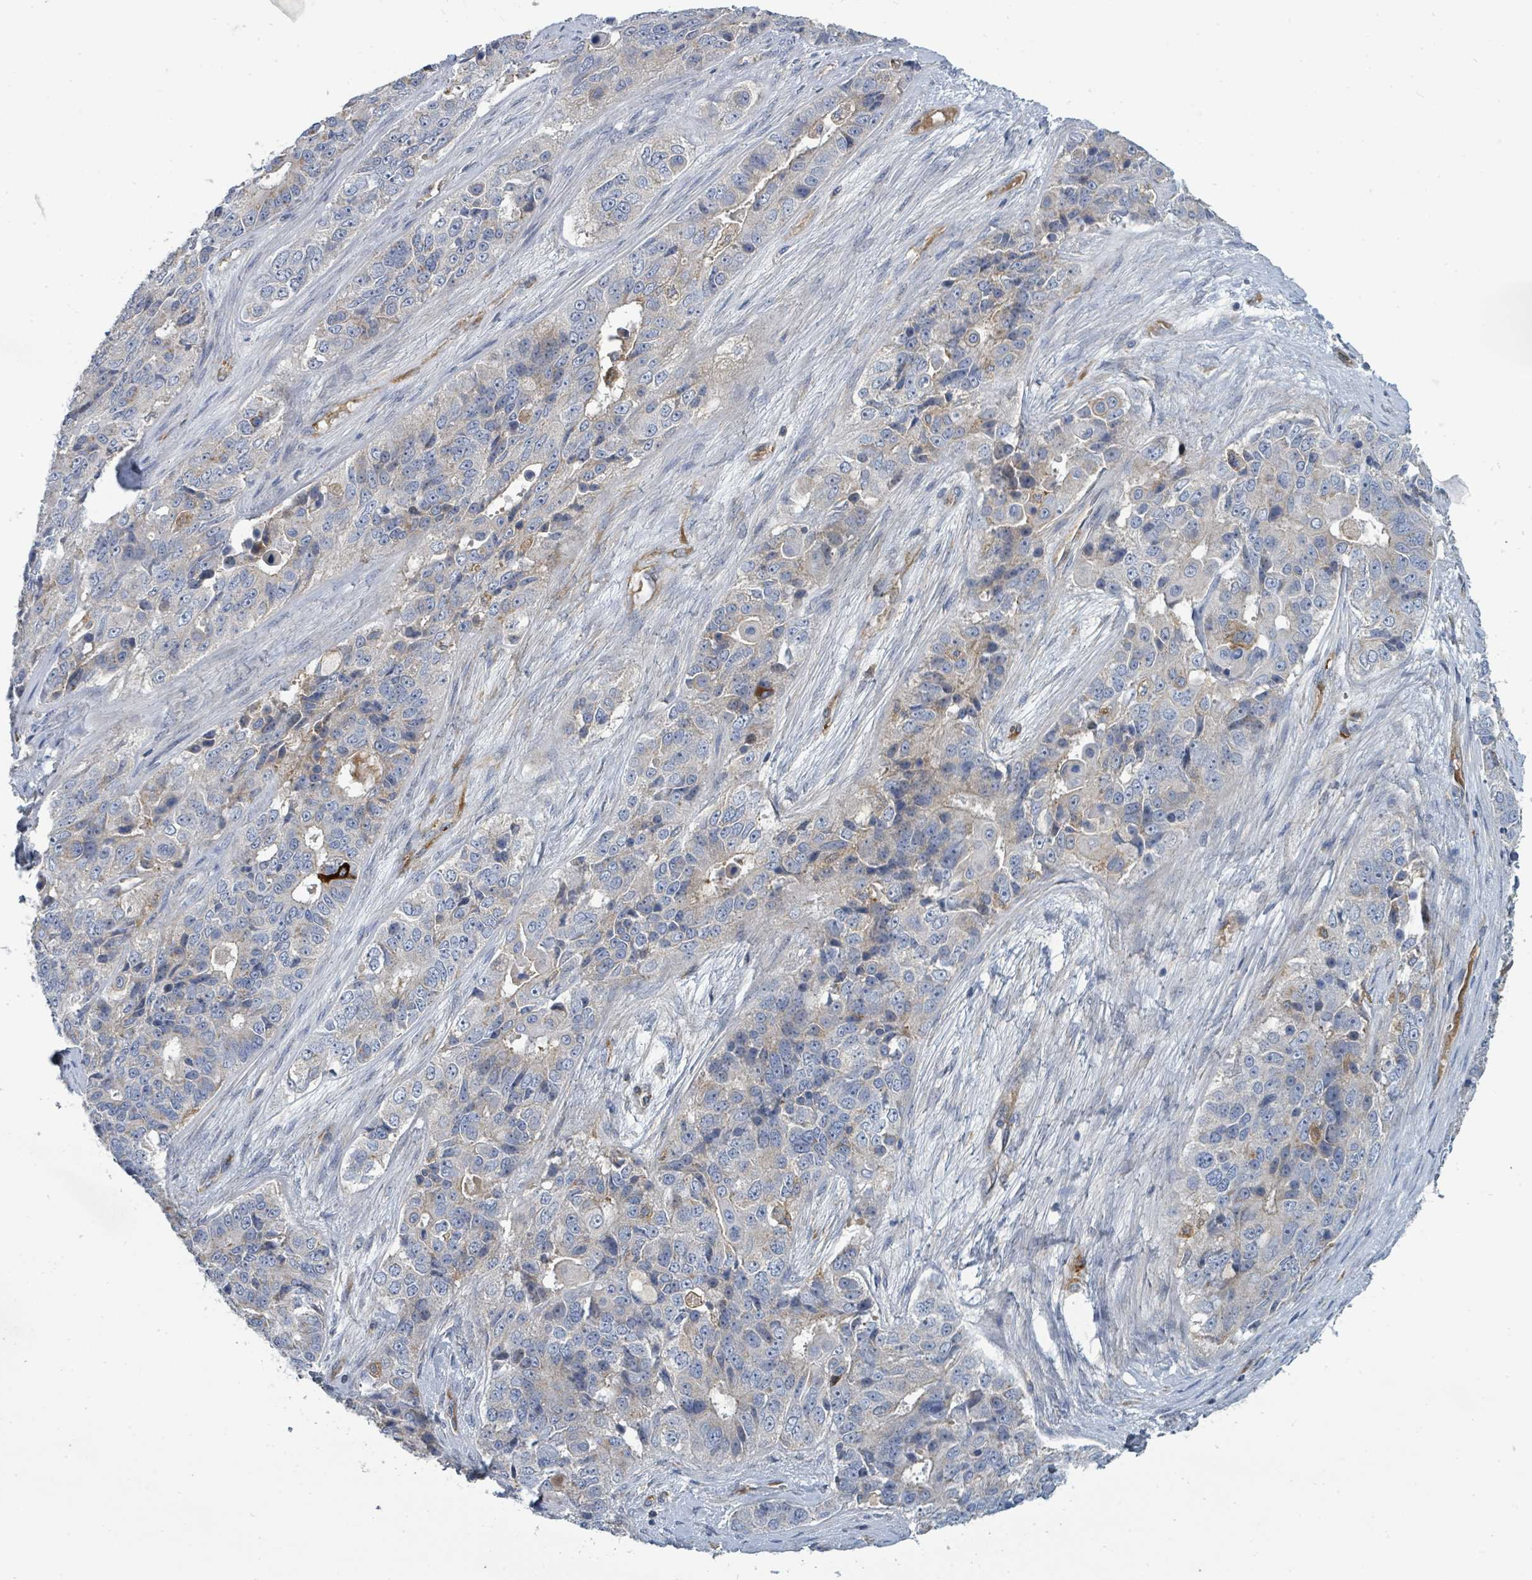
{"staining": {"intensity": "negative", "quantity": "none", "location": "none"}, "tissue": "ovarian cancer", "cell_type": "Tumor cells", "image_type": "cancer", "snomed": [{"axis": "morphology", "description": "Carcinoma, endometroid"}, {"axis": "topography", "description": "Ovary"}], "caption": "A high-resolution micrograph shows IHC staining of ovarian endometroid carcinoma, which shows no significant positivity in tumor cells.", "gene": "IFIT1", "patient": {"sex": "female", "age": 51}}